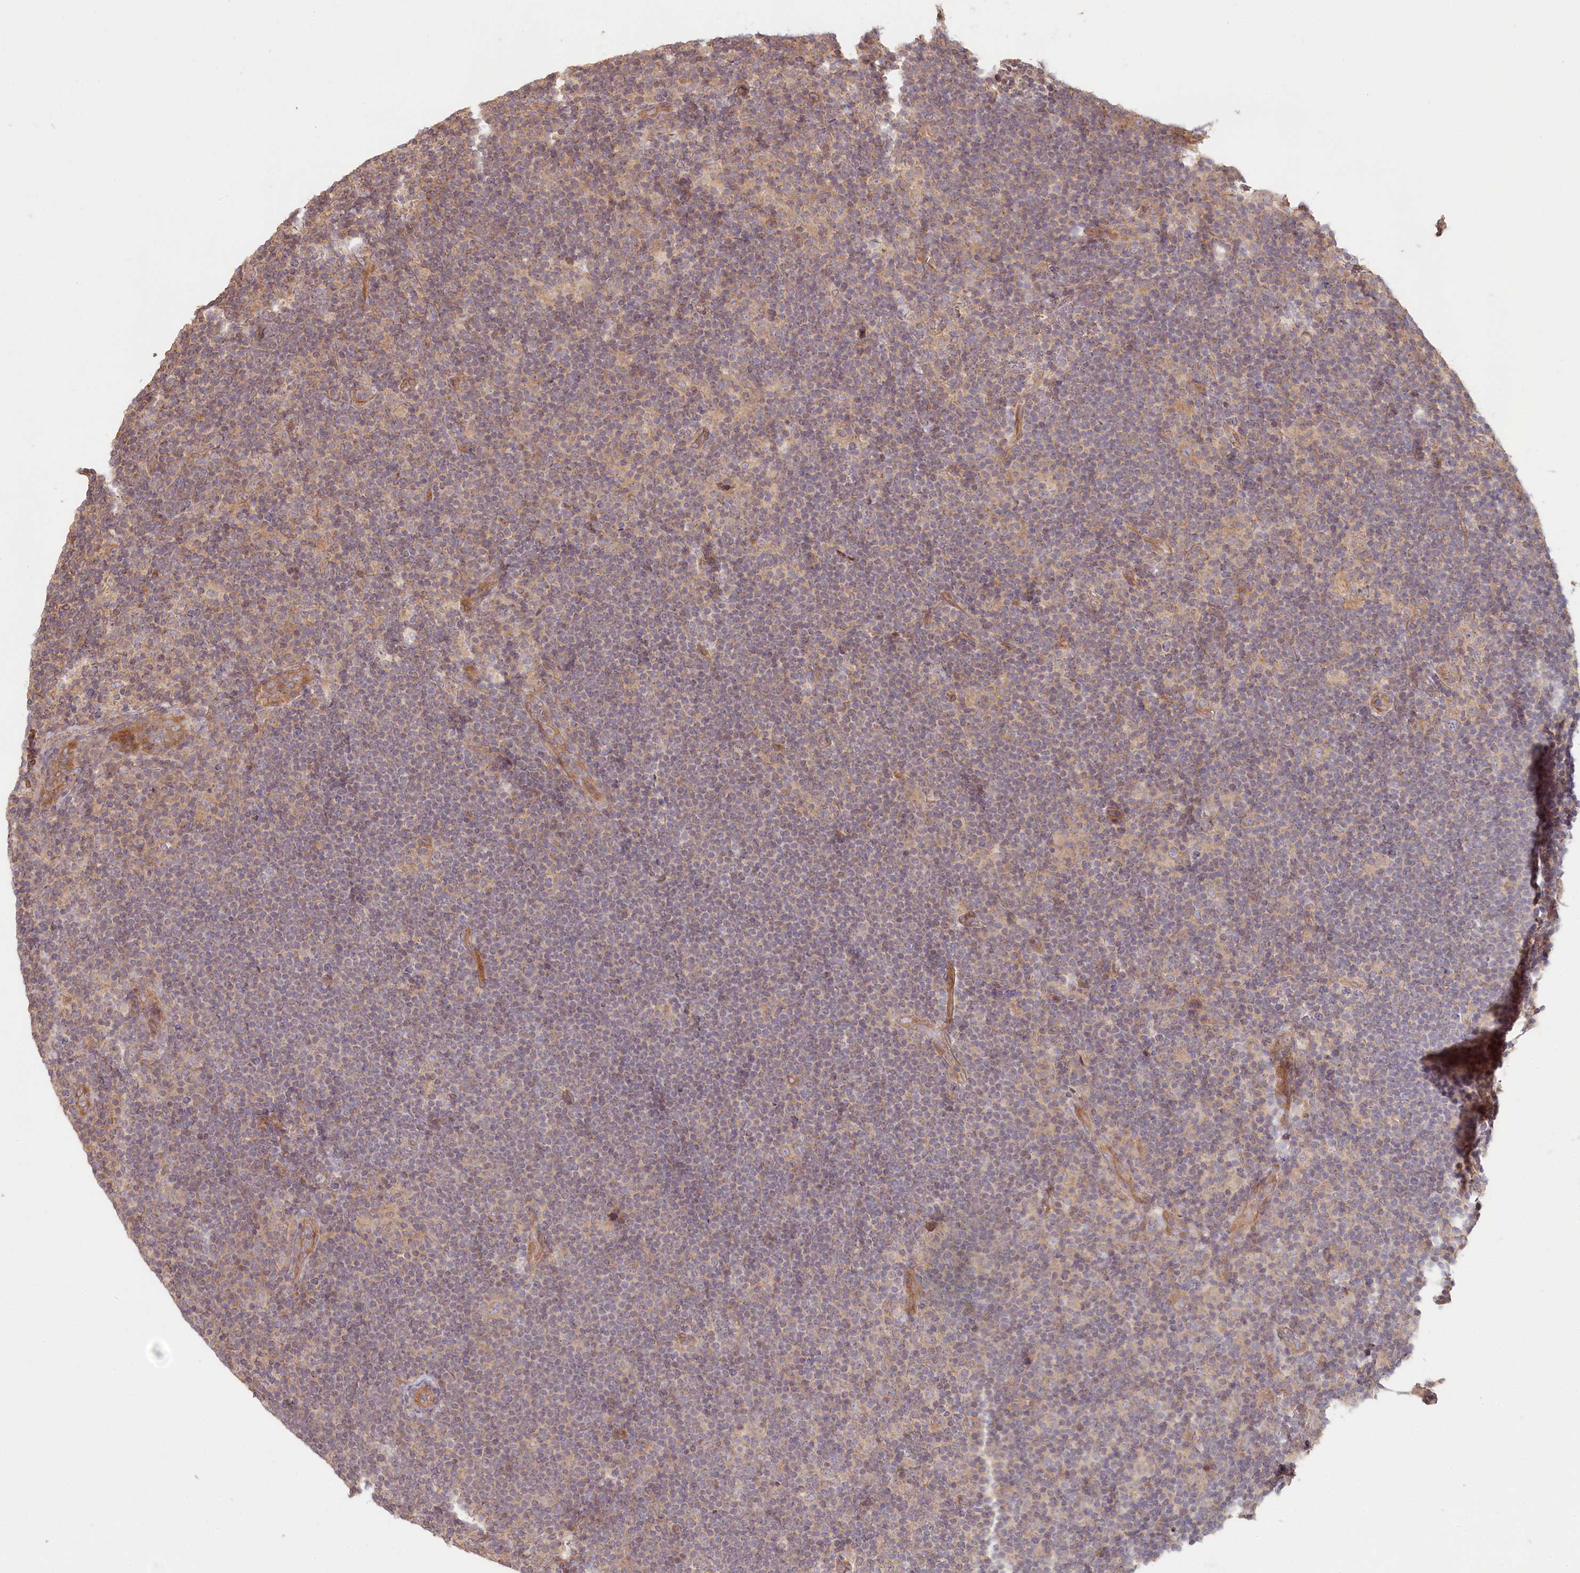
{"staining": {"intensity": "weak", "quantity": "<25%", "location": "cytoplasmic/membranous"}, "tissue": "lymphoma", "cell_type": "Tumor cells", "image_type": "cancer", "snomed": [{"axis": "morphology", "description": "Hodgkin's disease, NOS"}, {"axis": "topography", "description": "Lymph node"}], "caption": "Tumor cells show no significant staining in lymphoma. (Stains: DAB immunohistochemistry (IHC) with hematoxylin counter stain, Microscopy: brightfield microscopy at high magnification).", "gene": "TCHP", "patient": {"sex": "female", "age": 57}}